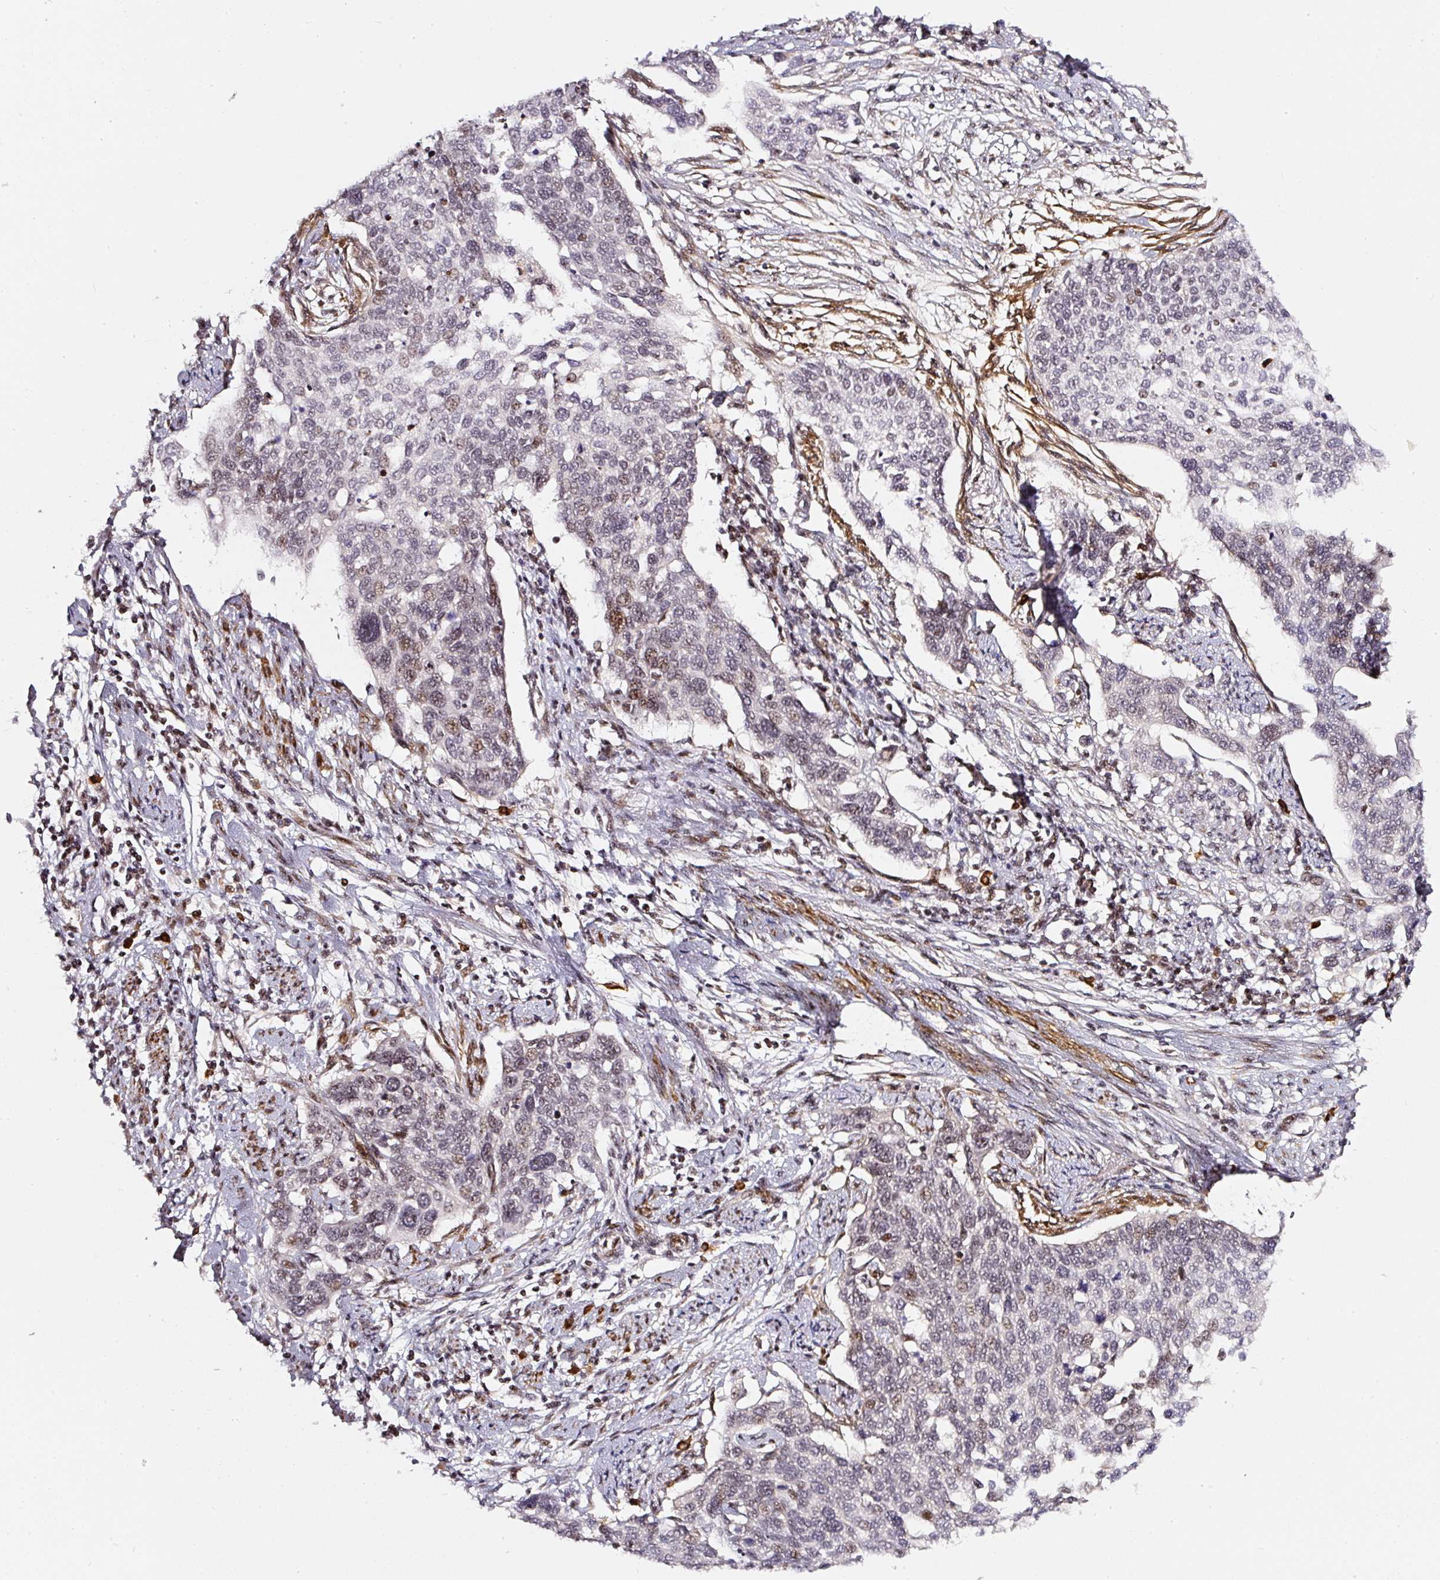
{"staining": {"intensity": "moderate", "quantity": "<25%", "location": "nuclear"}, "tissue": "cervical cancer", "cell_type": "Tumor cells", "image_type": "cancer", "snomed": [{"axis": "morphology", "description": "Squamous cell carcinoma, NOS"}, {"axis": "topography", "description": "Cervix"}], "caption": "IHC micrograph of human squamous cell carcinoma (cervical) stained for a protein (brown), which demonstrates low levels of moderate nuclear positivity in about <25% of tumor cells.", "gene": "MXRA8", "patient": {"sex": "female", "age": 44}}